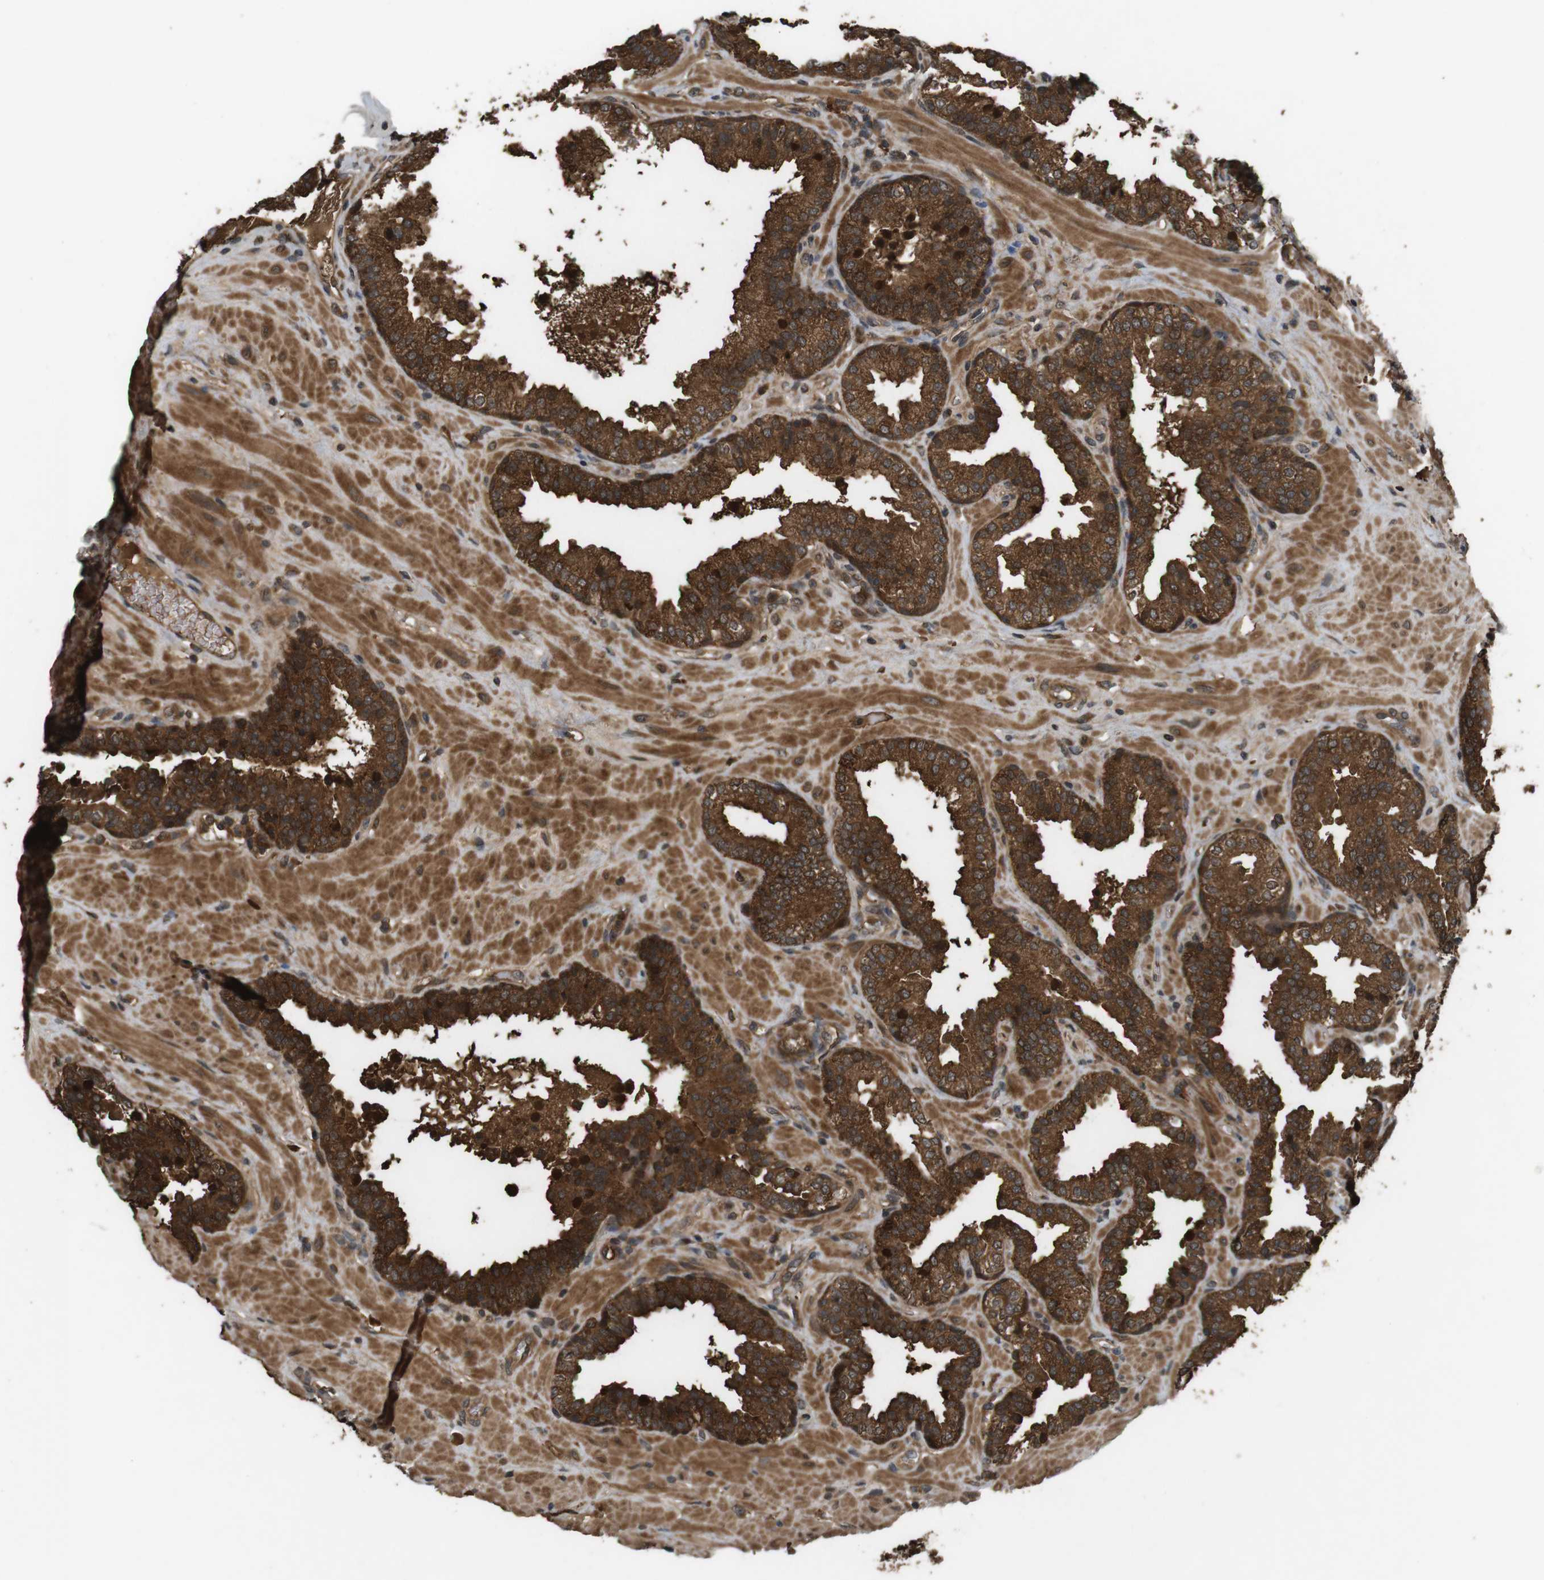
{"staining": {"intensity": "strong", "quantity": ">75%", "location": "cytoplasmic/membranous"}, "tissue": "prostate", "cell_type": "Glandular cells", "image_type": "normal", "snomed": [{"axis": "morphology", "description": "Normal tissue, NOS"}, {"axis": "topography", "description": "Prostate"}], "caption": "A high amount of strong cytoplasmic/membranous staining is seen in about >75% of glandular cells in normal prostate. (Brightfield microscopy of DAB IHC at high magnification).", "gene": "NFKBIE", "patient": {"sex": "male", "age": 51}}